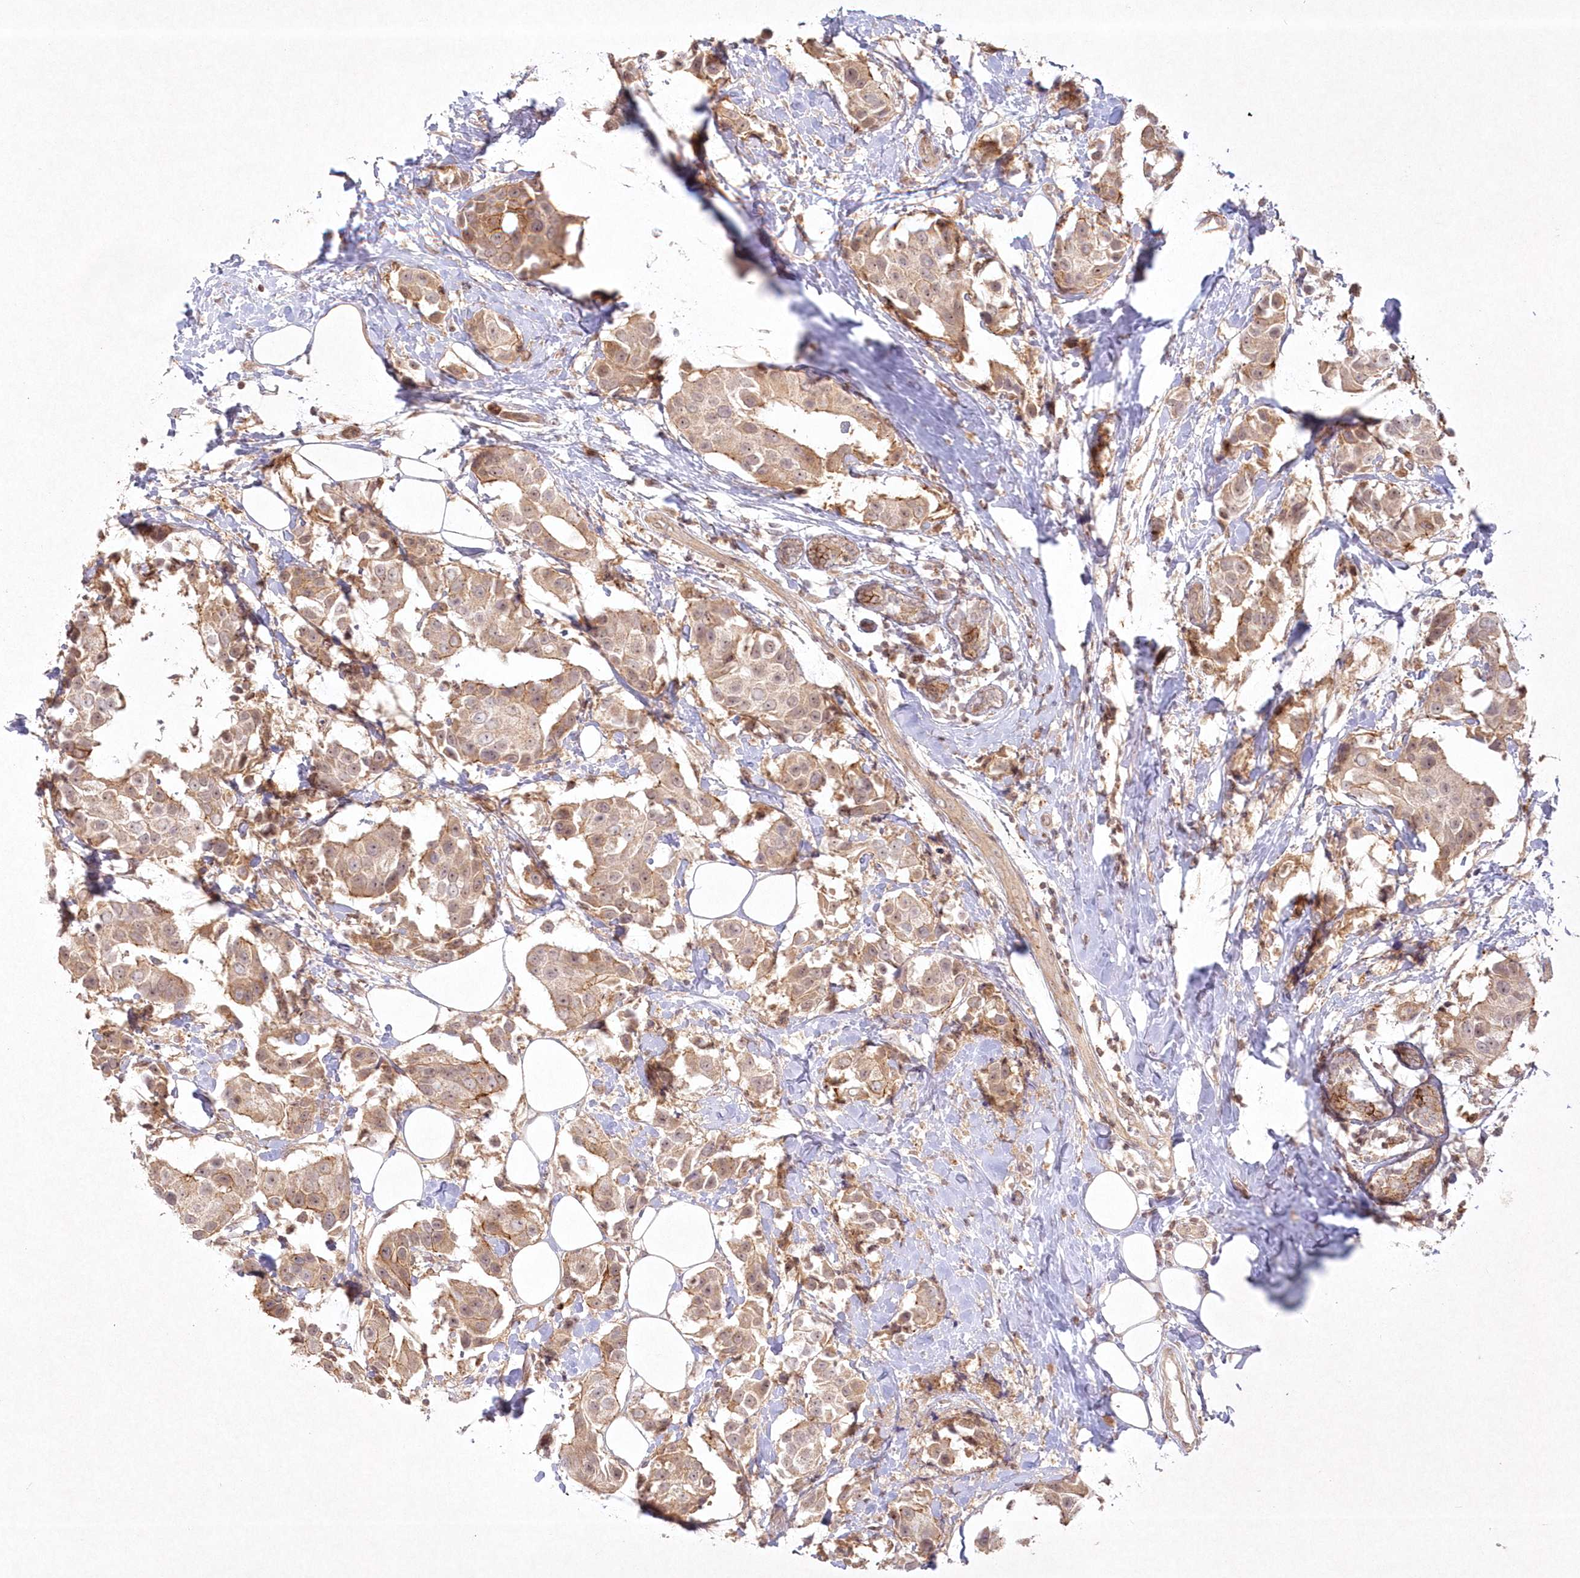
{"staining": {"intensity": "moderate", "quantity": ">75%", "location": "cytoplasmic/membranous"}, "tissue": "breast cancer", "cell_type": "Tumor cells", "image_type": "cancer", "snomed": [{"axis": "morphology", "description": "Normal tissue, NOS"}, {"axis": "morphology", "description": "Duct carcinoma"}, {"axis": "topography", "description": "Breast"}], "caption": "DAB immunohistochemical staining of human breast cancer (infiltrating ductal carcinoma) demonstrates moderate cytoplasmic/membranous protein positivity in approximately >75% of tumor cells.", "gene": "TOGARAM2", "patient": {"sex": "female", "age": 39}}